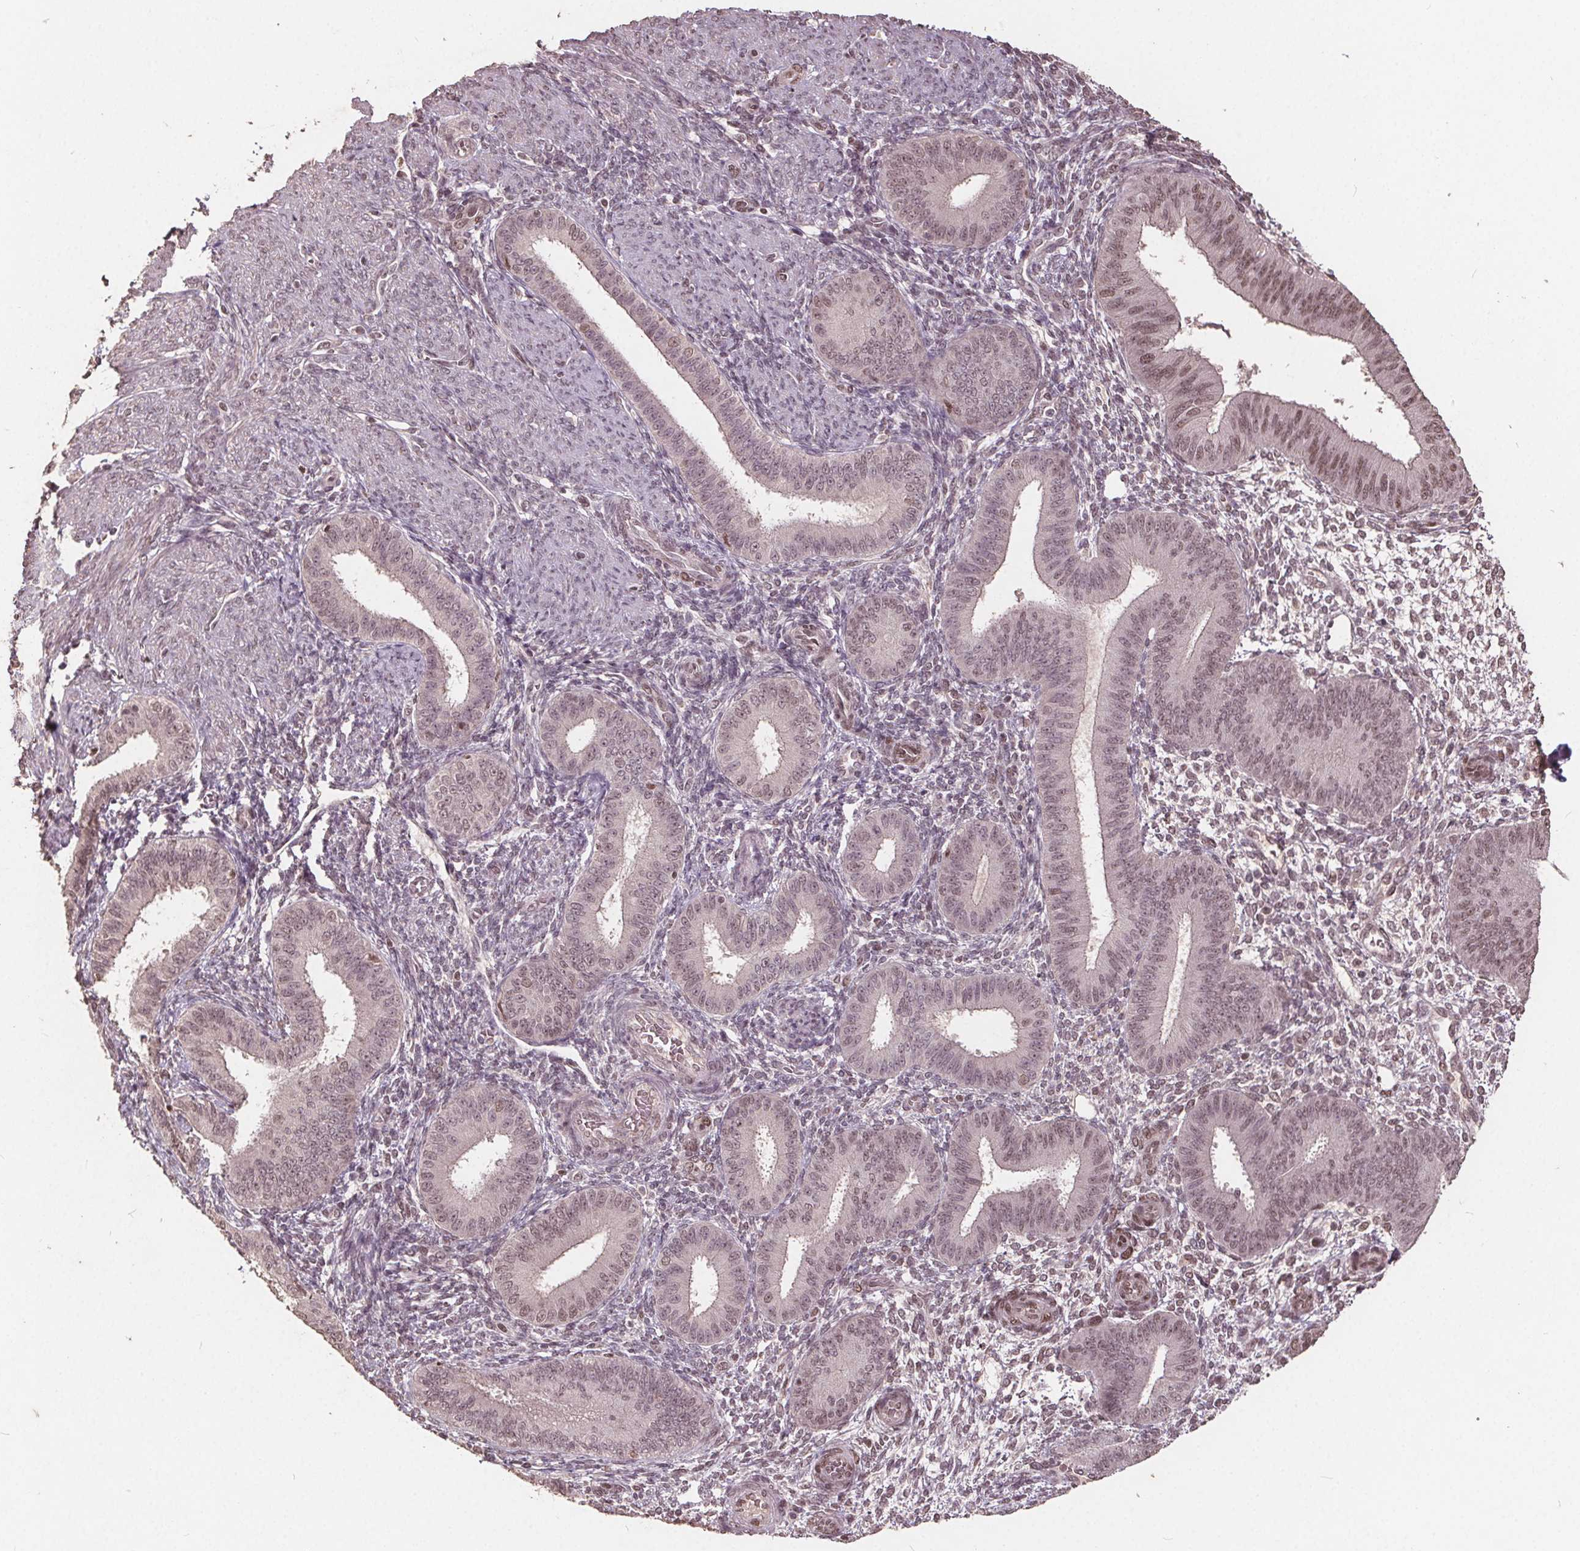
{"staining": {"intensity": "weak", "quantity": "<25%", "location": "nuclear"}, "tissue": "endometrium", "cell_type": "Cells in endometrial stroma", "image_type": "normal", "snomed": [{"axis": "morphology", "description": "Normal tissue, NOS"}, {"axis": "topography", "description": "Endometrium"}], "caption": "Normal endometrium was stained to show a protein in brown. There is no significant positivity in cells in endometrial stroma. The staining is performed using DAB (3,3'-diaminobenzidine) brown chromogen with nuclei counter-stained in using hematoxylin.", "gene": "DNMT3B", "patient": {"sex": "female", "age": 39}}